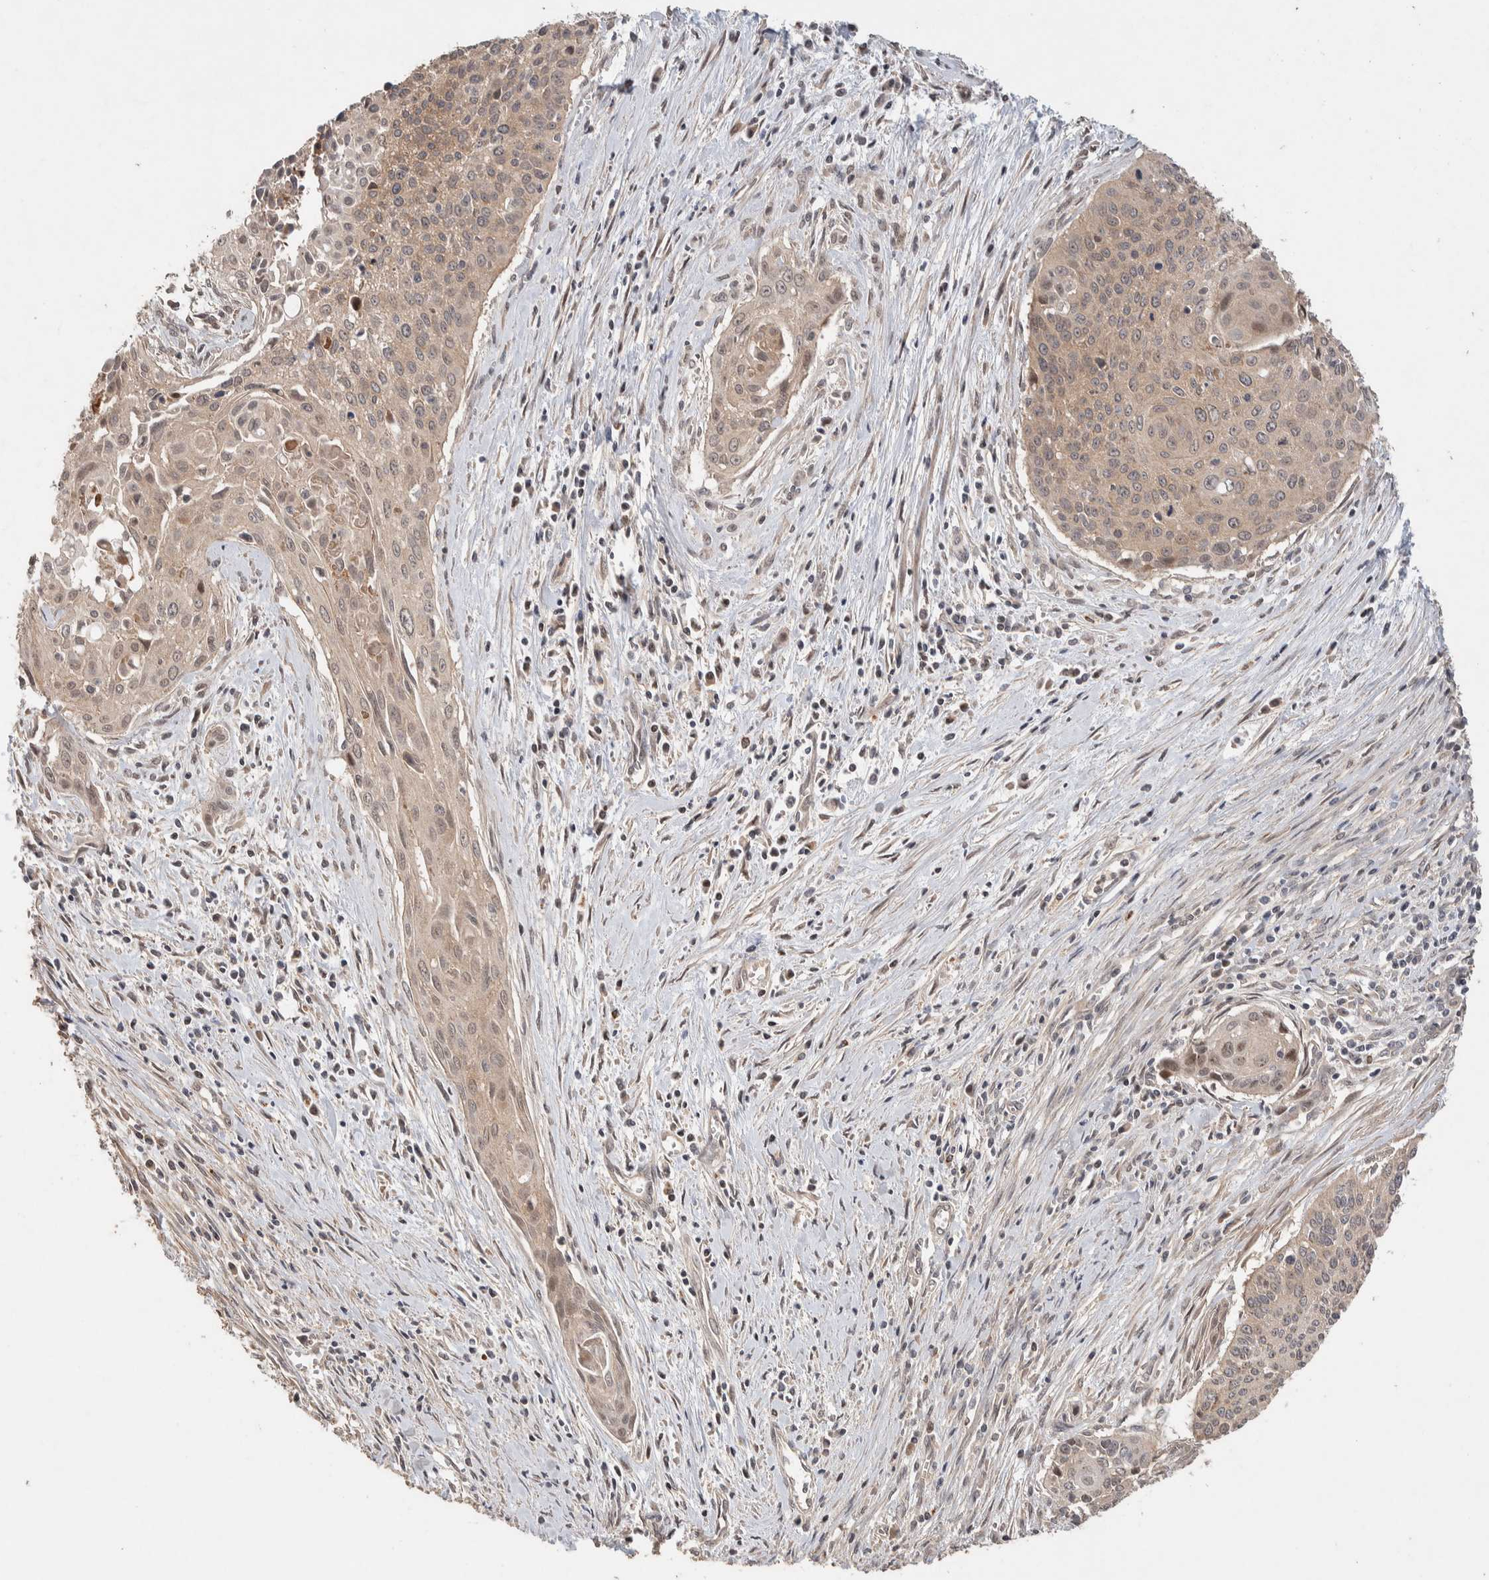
{"staining": {"intensity": "weak", "quantity": ">75%", "location": "cytoplasmic/membranous"}, "tissue": "cervical cancer", "cell_type": "Tumor cells", "image_type": "cancer", "snomed": [{"axis": "morphology", "description": "Squamous cell carcinoma, NOS"}, {"axis": "topography", "description": "Cervix"}], "caption": "Protein analysis of squamous cell carcinoma (cervical) tissue displays weak cytoplasmic/membranous positivity in about >75% of tumor cells. Using DAB (3,3'-diaminobenzidine) (brown) and hematoxylin (blue) stains, captured at high magnification using brightfield microscopy.", "gene": "CASK", "patient": {"sex": "female", "age": 55}}